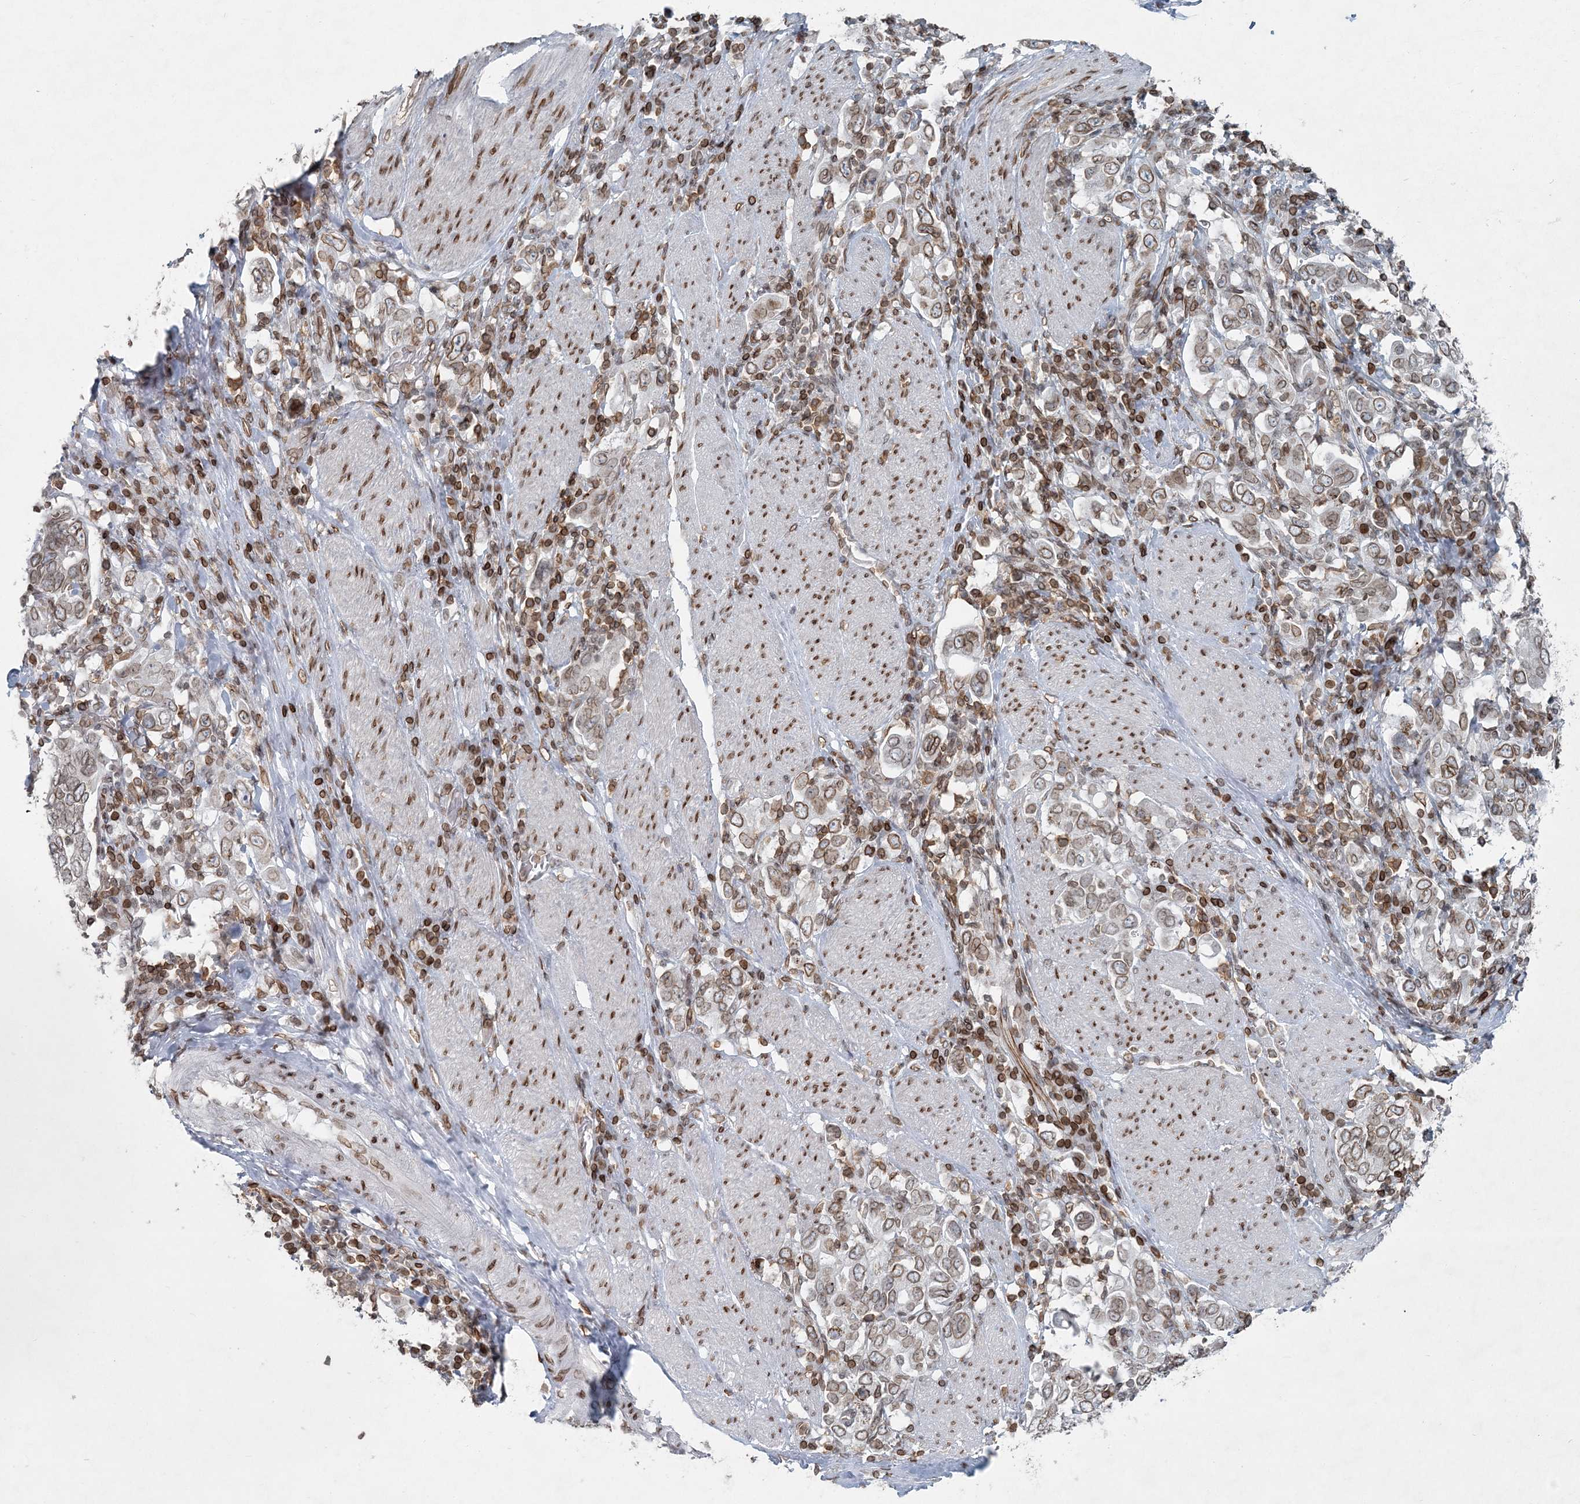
{"staining": {"intensity": "moderate", "quantity": ">75%", "location": "cytoplasmic/membranous,nuclear"}, "tissue": "stomach cancer", "cell_type": "Tumor cells", "image_type": "cancer", "snomed": [{"axis": "morphology", "description": "Adenocarcinoma, NOS"}, {"axis": "topography", "description": "Stomach, upper"}], "caption": "Stomach cancer stained with DAB immunohistochemistry (IHC) demonstrates medium levels of moderate cytoplasmic/membranous and nuclear staining in about >75% of tumor cells.", "gene": "GJD4", "patient": {"sex": "male", "age": 62}}